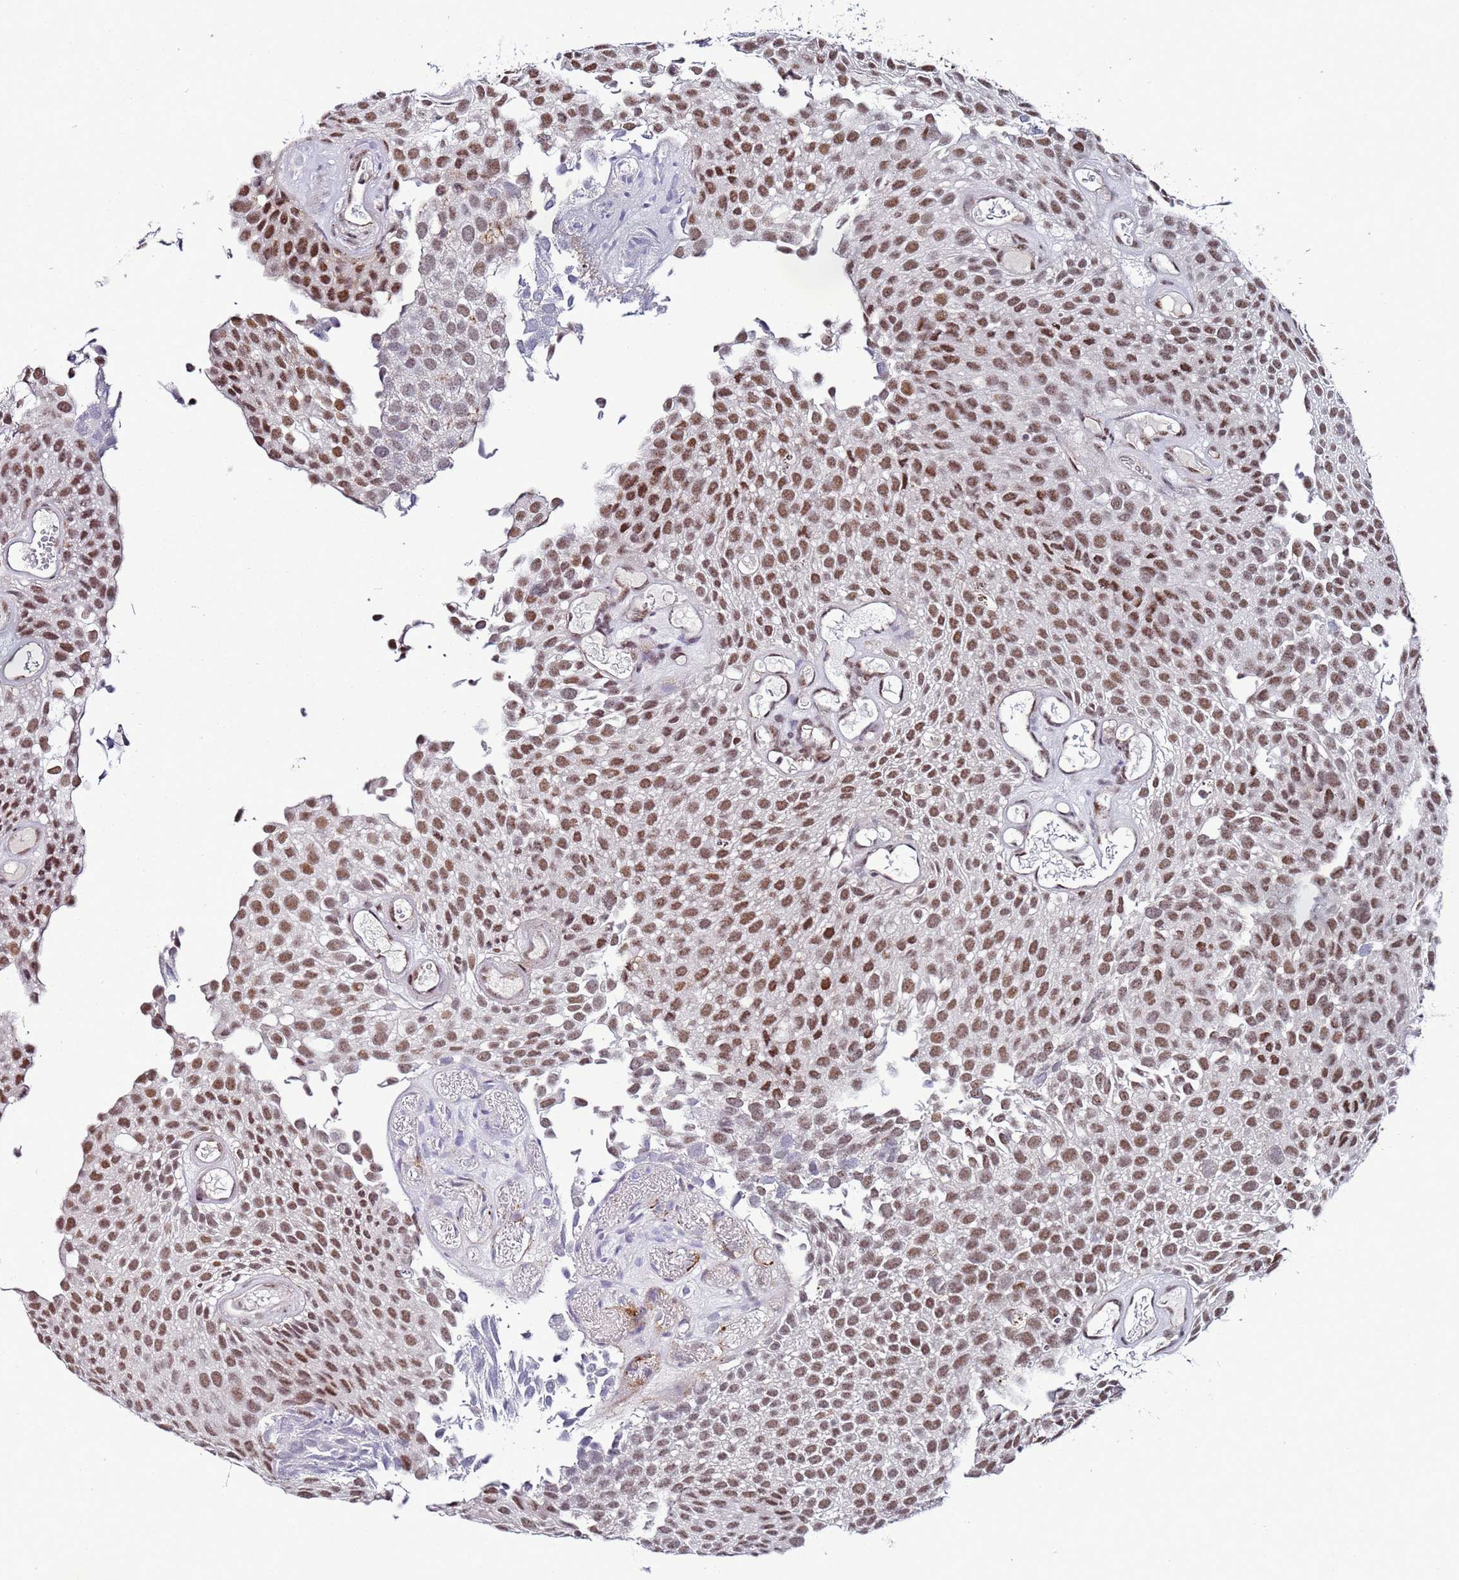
{"staining": {"intensity": "moderate", "quantity": ">75%", "location": "nuclear"}, "tissue": "urothelial cancer", "cell_type": "Tumor cells", "image_type": "cancer", "snomed": [{"axis": "morphology", "description": "Urothelial carcinoma, Low grade"}, {"axis": "topography", "description": "Urinary bladder"}], "caption": "Moderate nuclear protein positivity is identified in approximately >75% of tumor cells in urothelial carcinoma (low-grade).", "gene": "PSMA7", "patient": {"sex": "male", "age": 89}}